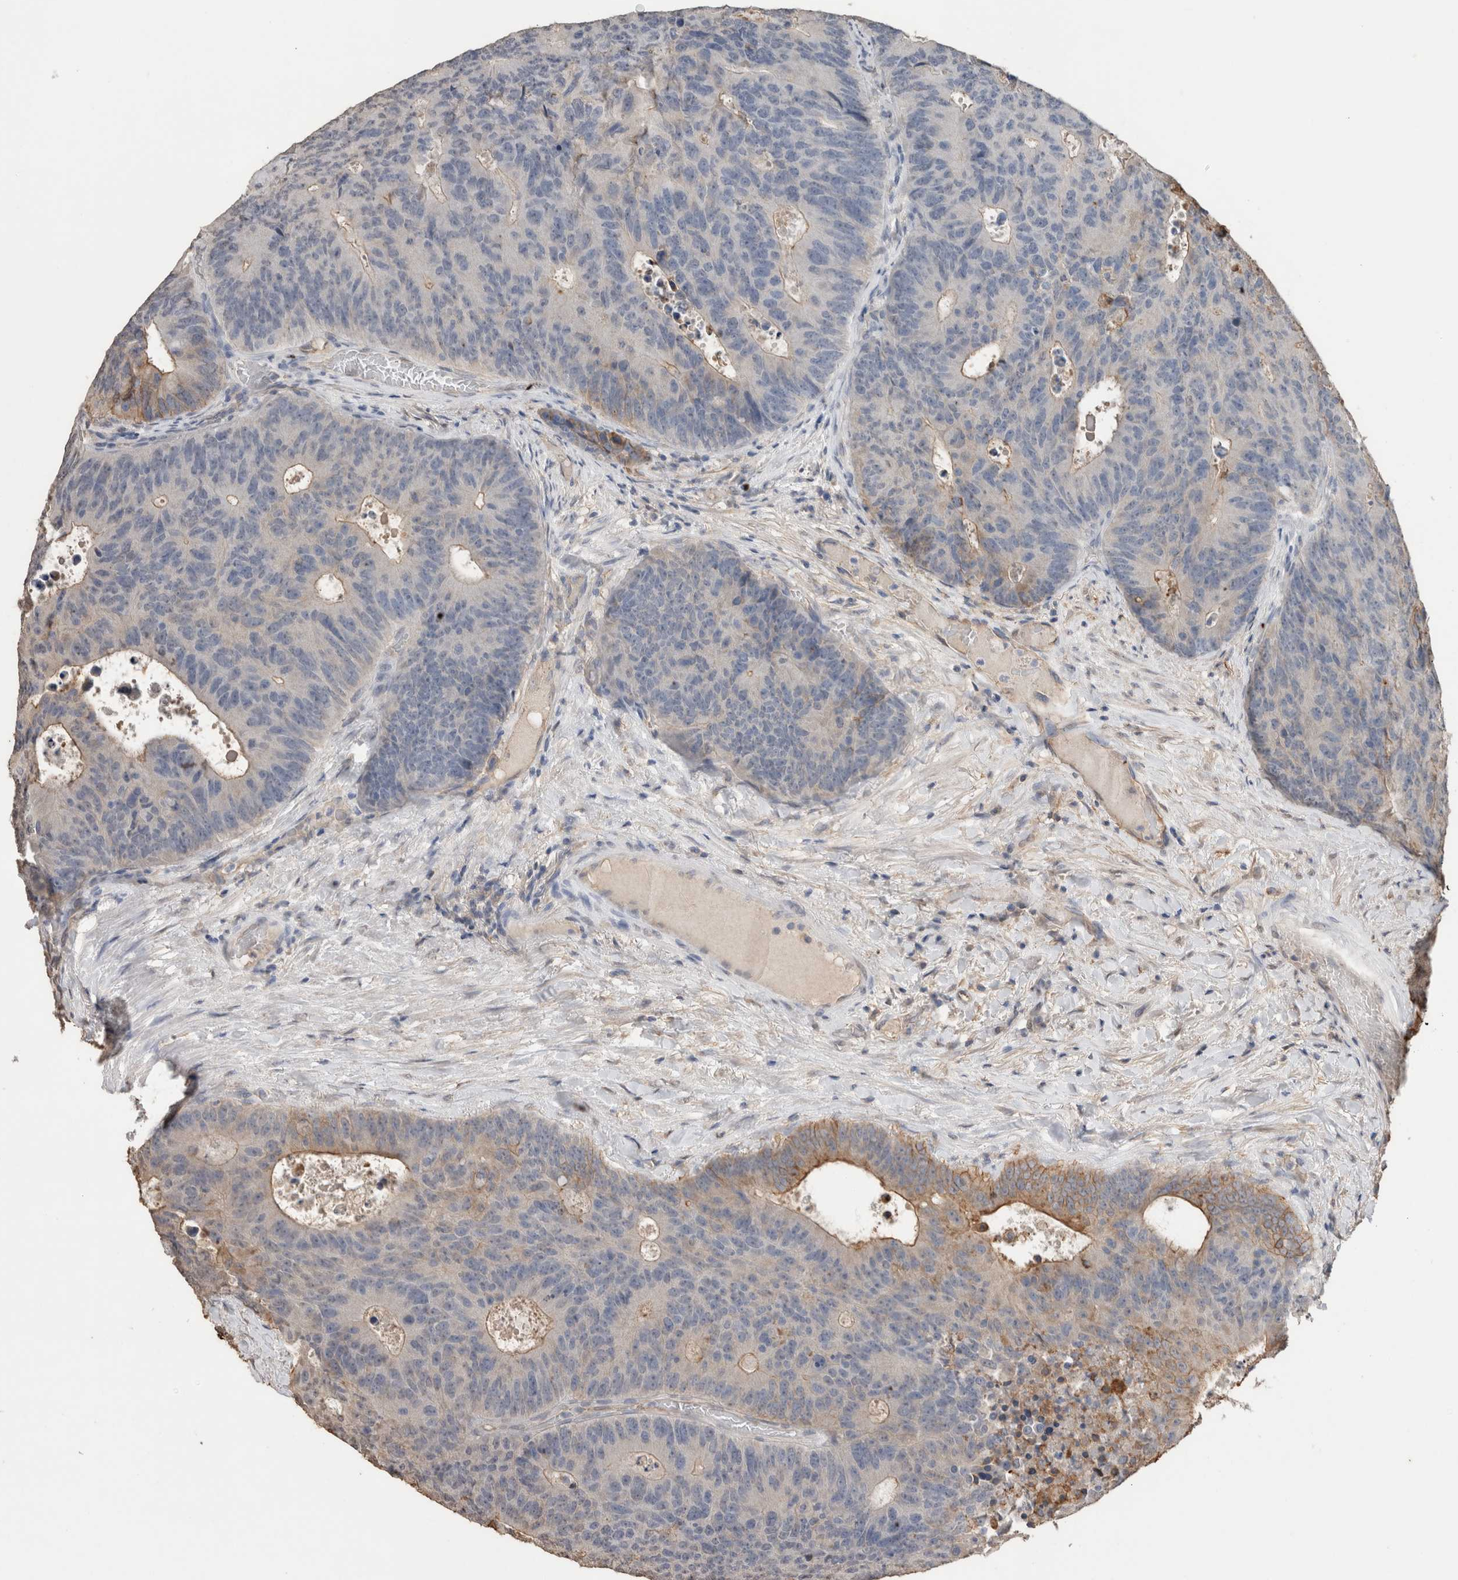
{"staining": {"intensity": "moderate", "quantity": "<25%", "location": "cytoplasmic/membranous"}, "tissue": "colorectal cancer", "cell_type": "Tumor cells", "image_type": "cancer", "snomed": [{"axis": "morphology", "description": "Adenocarcinoma, NOS"}, {"axis": "topography", "description": "Colon"}], "caption": "Colorectal cancer stained for a protein (brown) reveals moderate cytoplasmic/membranous positive positivity in approximately <25% of tumor cells.", "gene": "S100A10", "patient": {"sex": "male", "age": 87}}